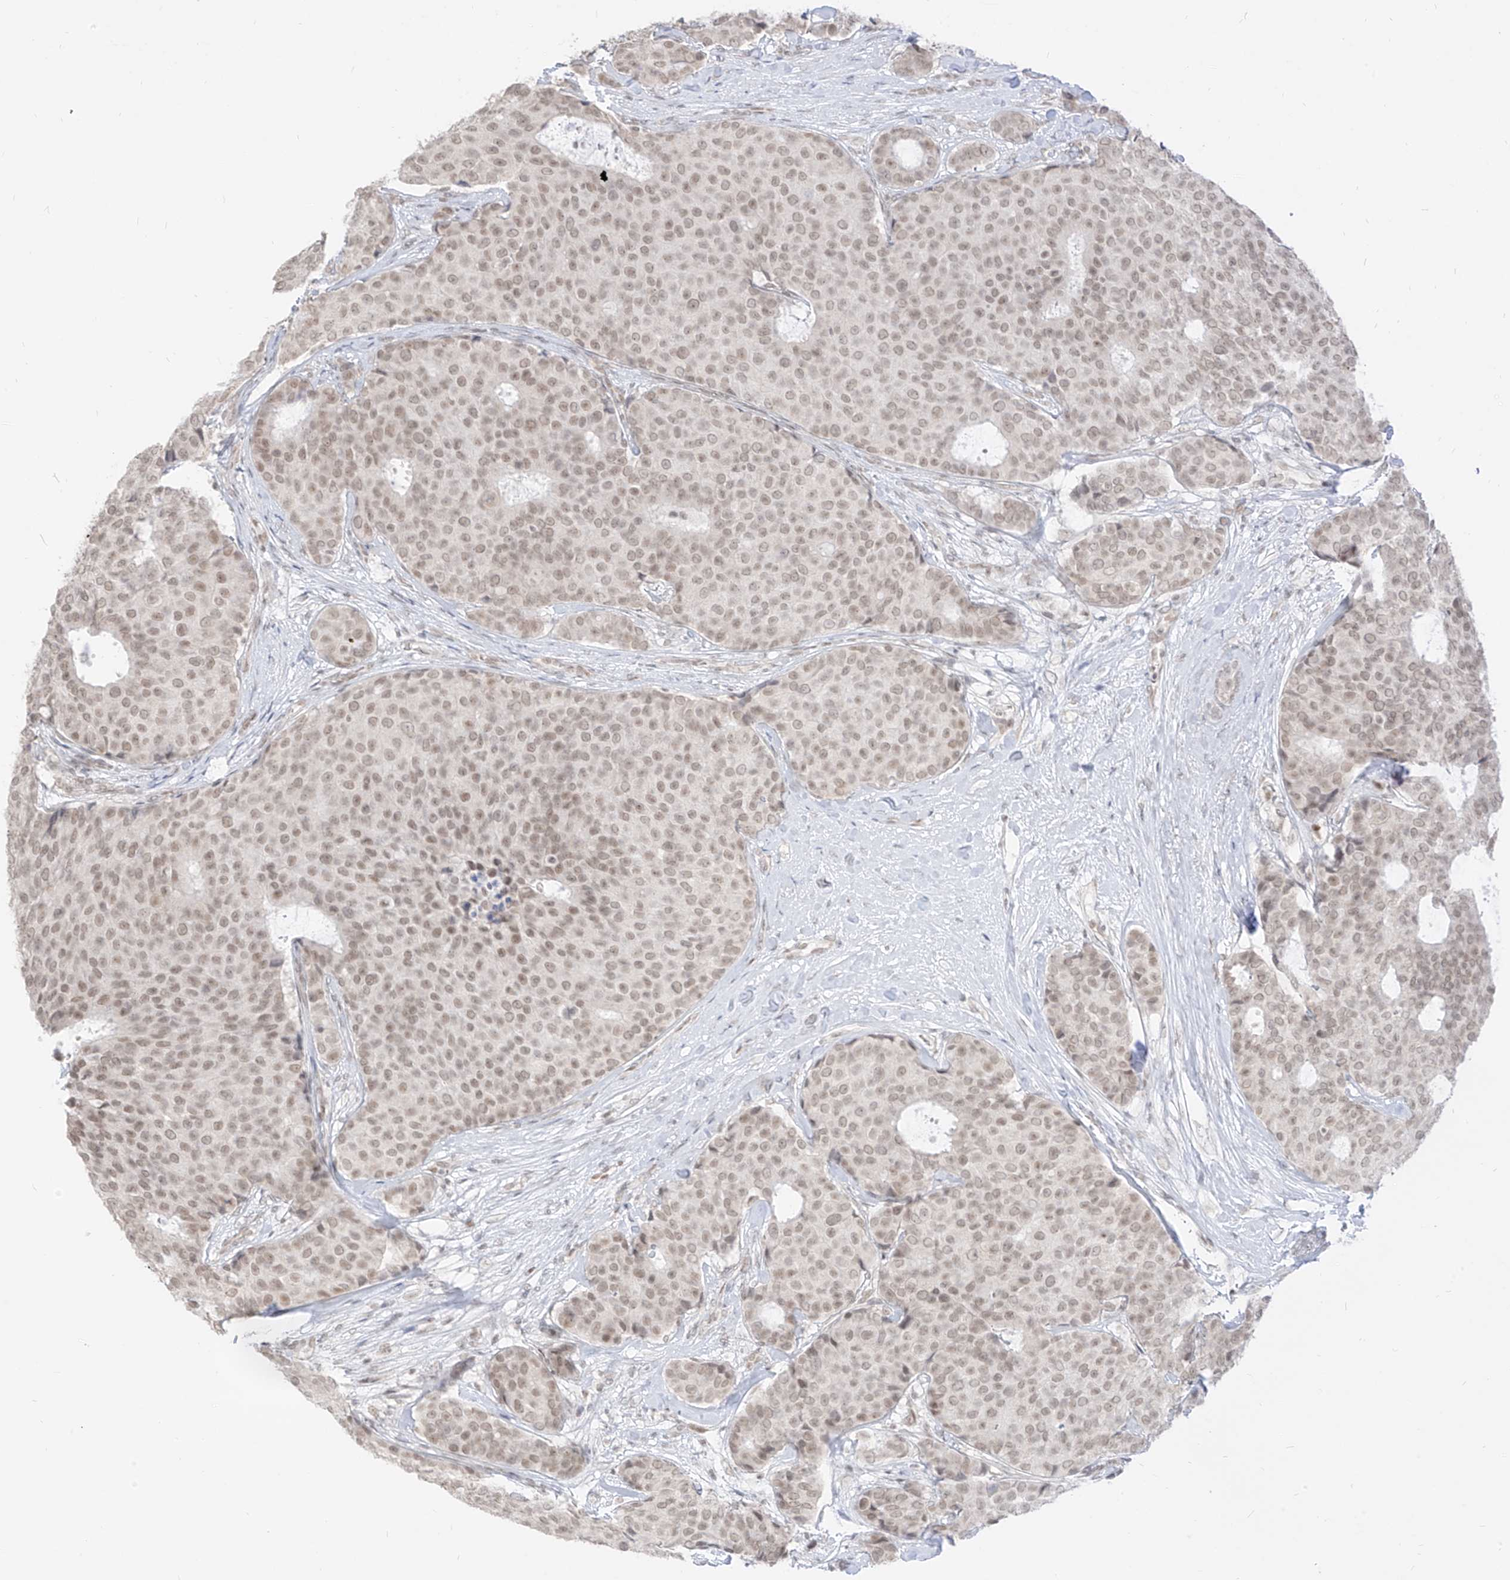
{"staining": {"intensity": "weak", "quantity": ">75%", "location": "nuclear"}, "tissue": "breast cancer", "cell_type": "Tumor cells", "image_type": "cancer", "snomed": [{"axis": "morphology", "description": "Duct carcinoma"}, {"axis": "topography", "description": "Breast"}], "caption": "A histopathology image of human intraductal carcinoma (breast) stained for a protein displays weak nuclear brown staining in tumor cells. Nuclei are stained in blue.", "gene": "SUPT5H", "patient": {"sex": "female", "age": 75}}